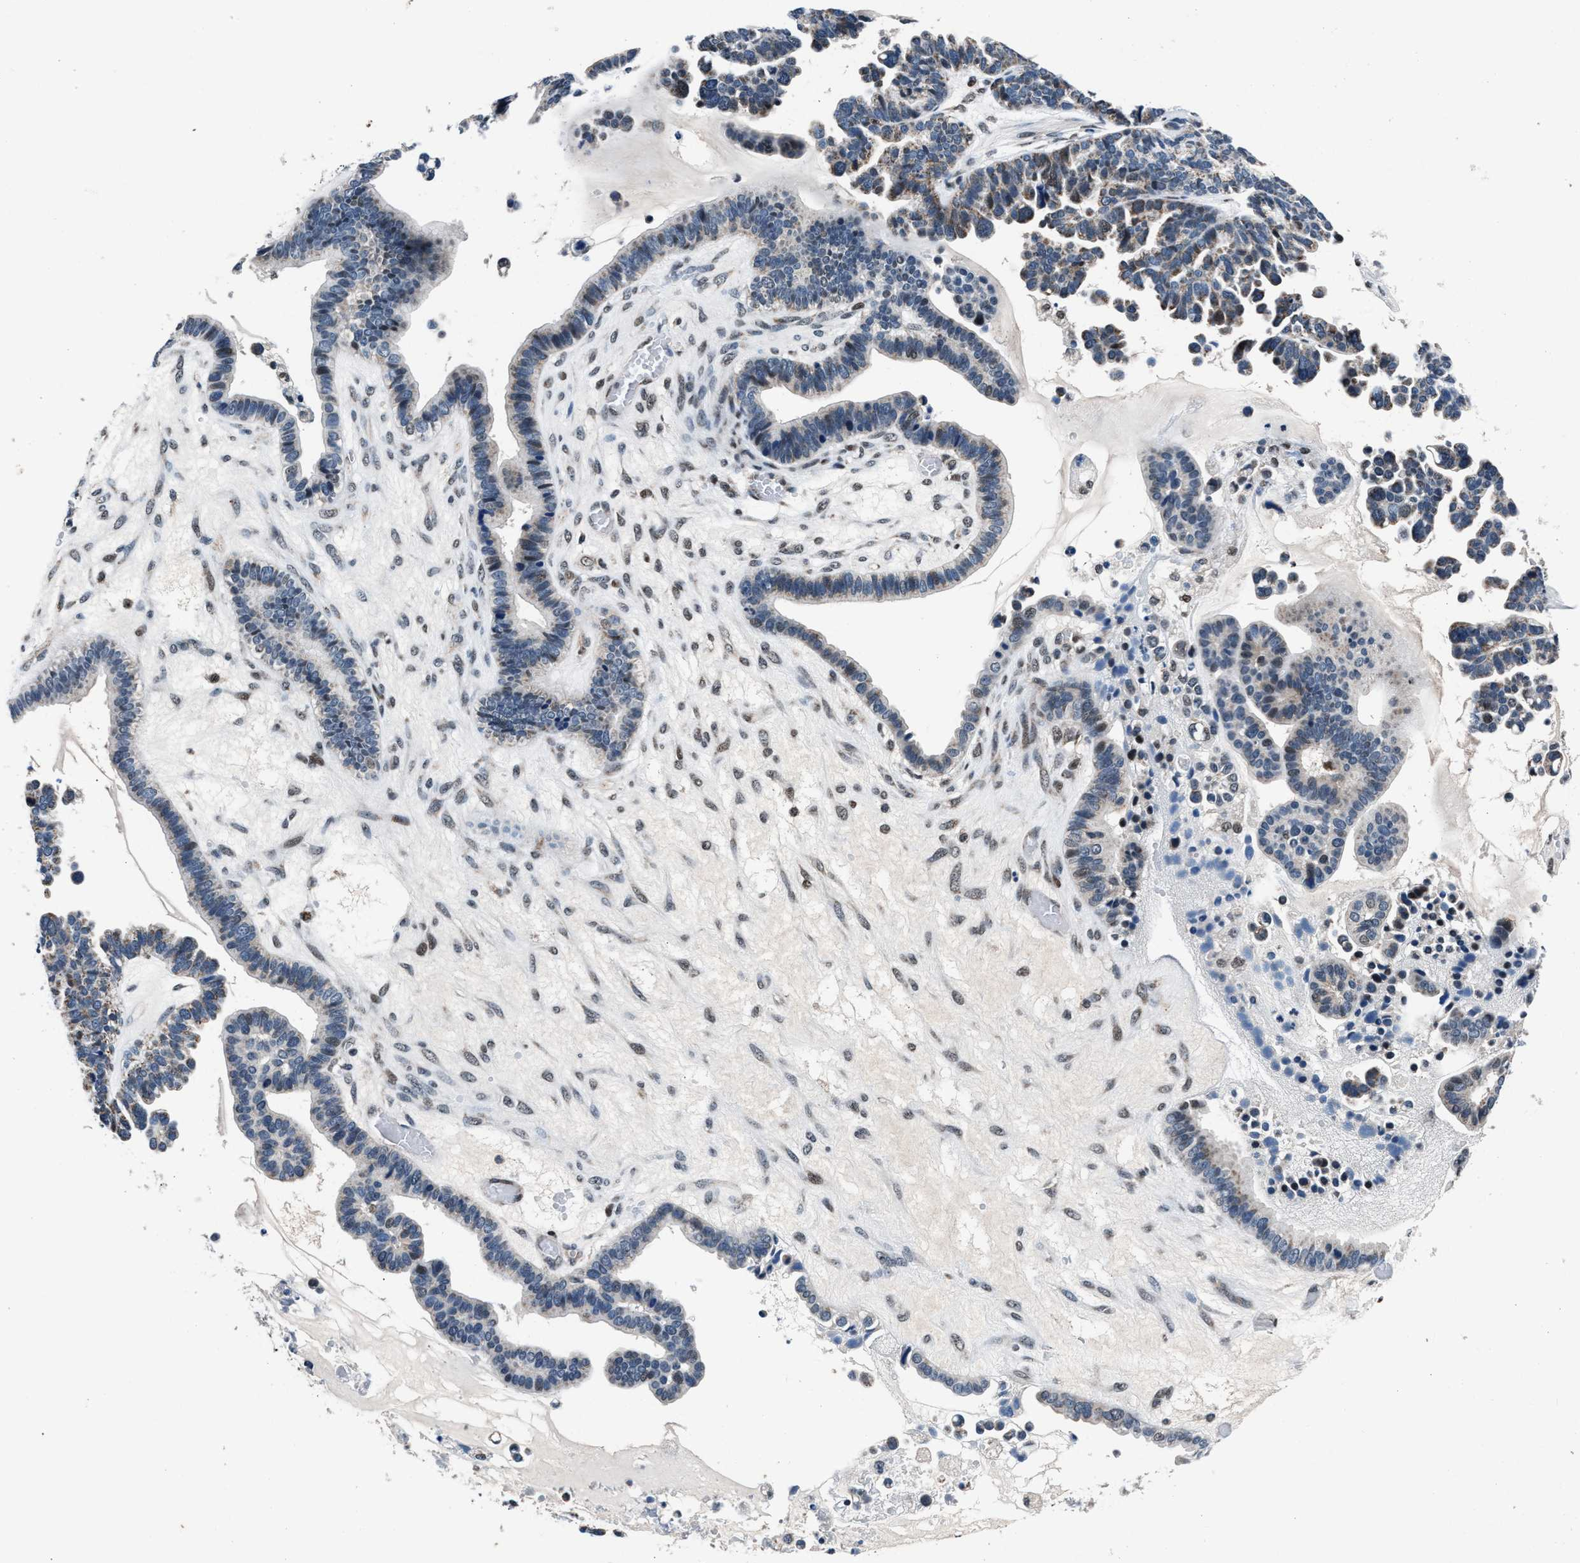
{"staining": {"intensity": "weak", "quantity": ">75%", "location": "cytoplasmic/membranous"}, "tissue": "ovarian cancer", "cell_type": "Tumor cells", "image_type": "cancer", "snomed": [{"axis": "morphology", "description": "Cystadenocarcinoma, serous, NOS"}, {"axis": "topography", "description": "Ovary"}], "caption": "An IHC photomicrograph of tumor tissue is shown. Protein staining in brown labels weak cytoplasmic/membranous positivity in ovarian cancer (serous cystadenocarcinoma) within tumor cells.", "gene": "PRRC2B", "patient": {"sex": "female", "age": 56}}